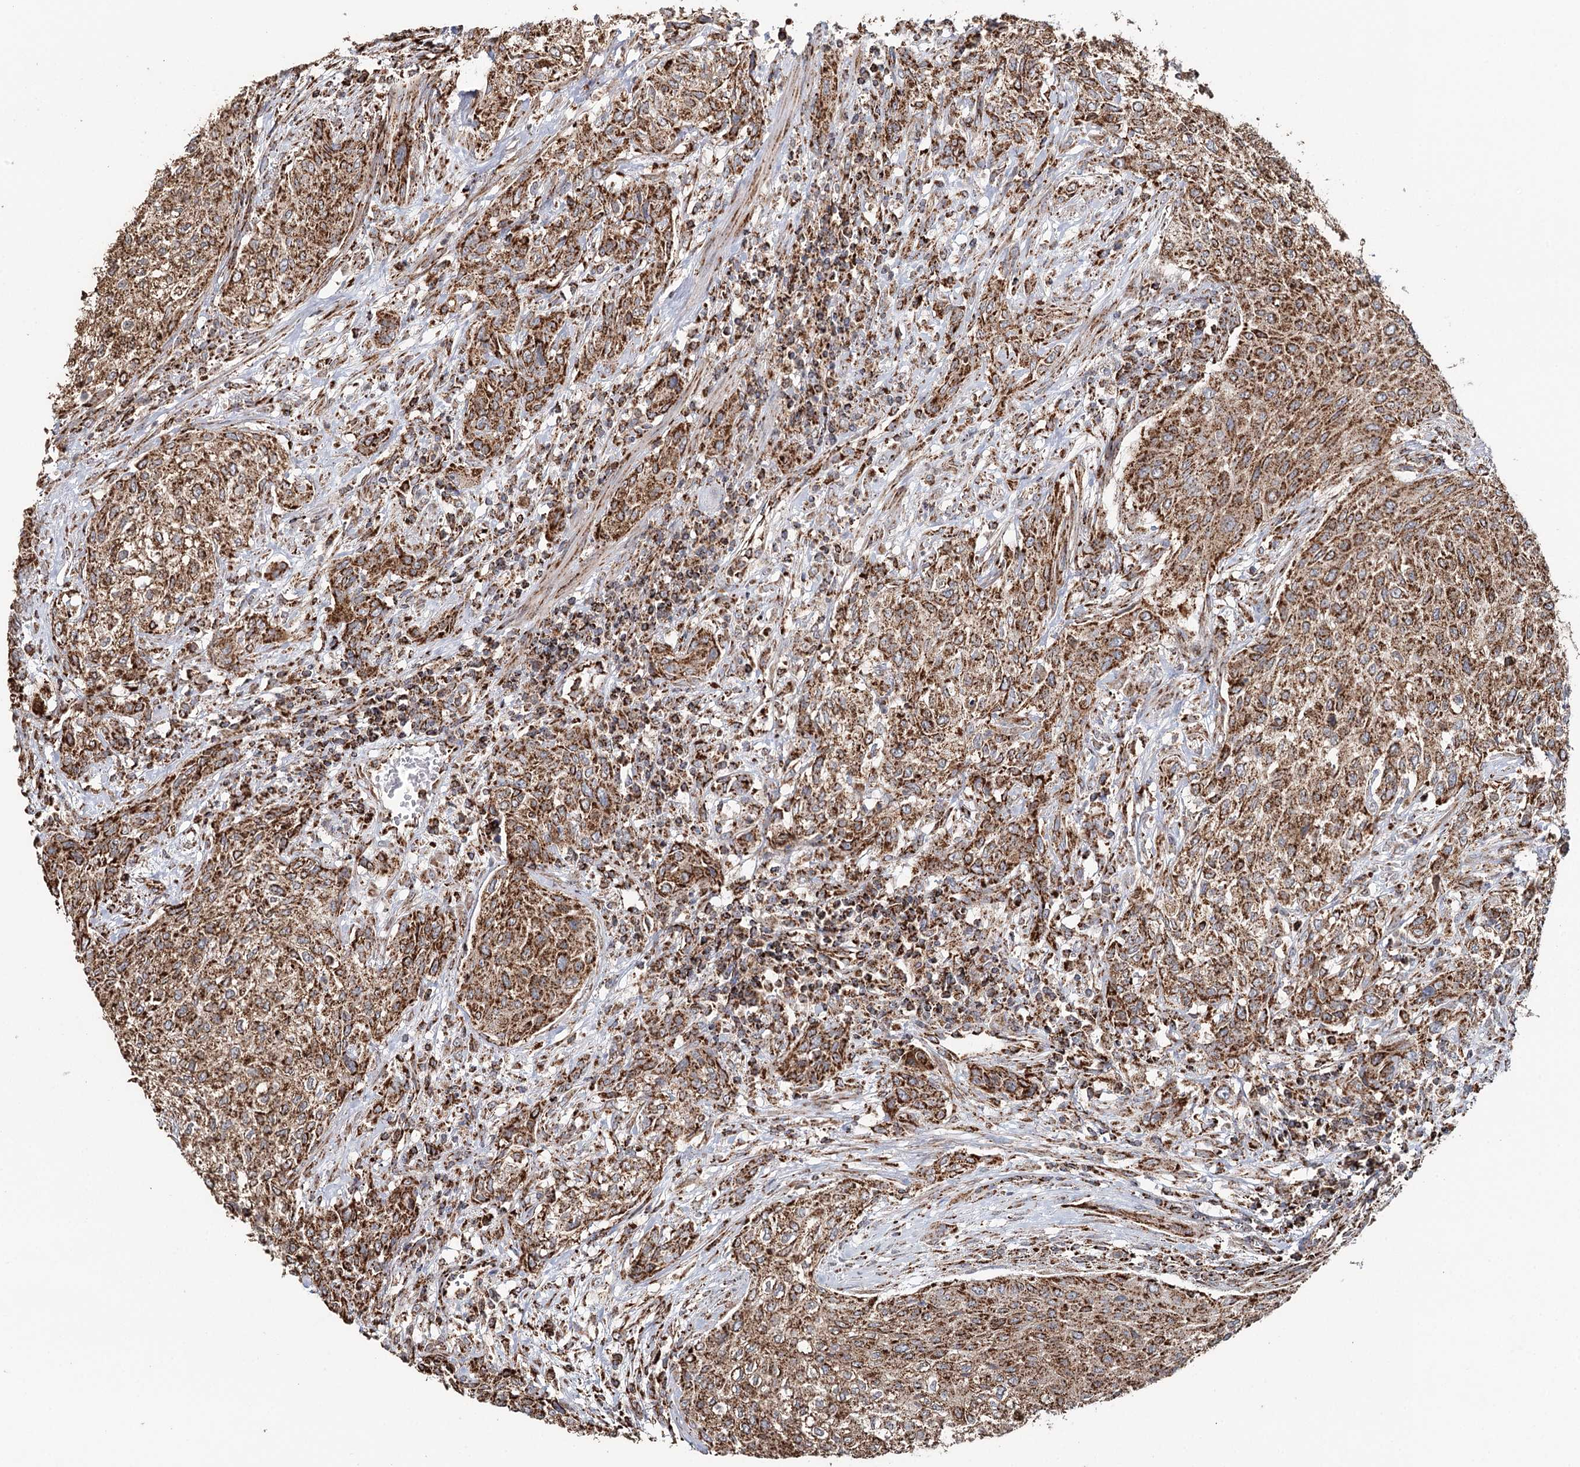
{"staining": {"intensity": "moderate", "quantity": ">75%", "location": "cytoplasmic/membranous"}, "tissue": "urothelial cancer", "cell_type": "Tumor cells", "image_type": "cancer", "snomed": [{"axis": "morphology", "description": "Normal tissue, NOS"}, {"axis": "morphology", "description": "Urothelial carcinoma, NOS"}, {"axis": "topography", "description": "Urinary bladder"}, {"axis": "topography", "description": "Peripheral nerve tissue"}], "caption": "Immunohistochemical staining of urothelial cancer displays medium levels of moderate cytoplasmic/membranous staining in approximately >75% of tumor cells. (Stains: DAB in brown, nuclei in blue, Microscopy: brightfield microscopy at high magnification).", "gene": "APH1A", "patient": {"sex": "male", "age": 35}}